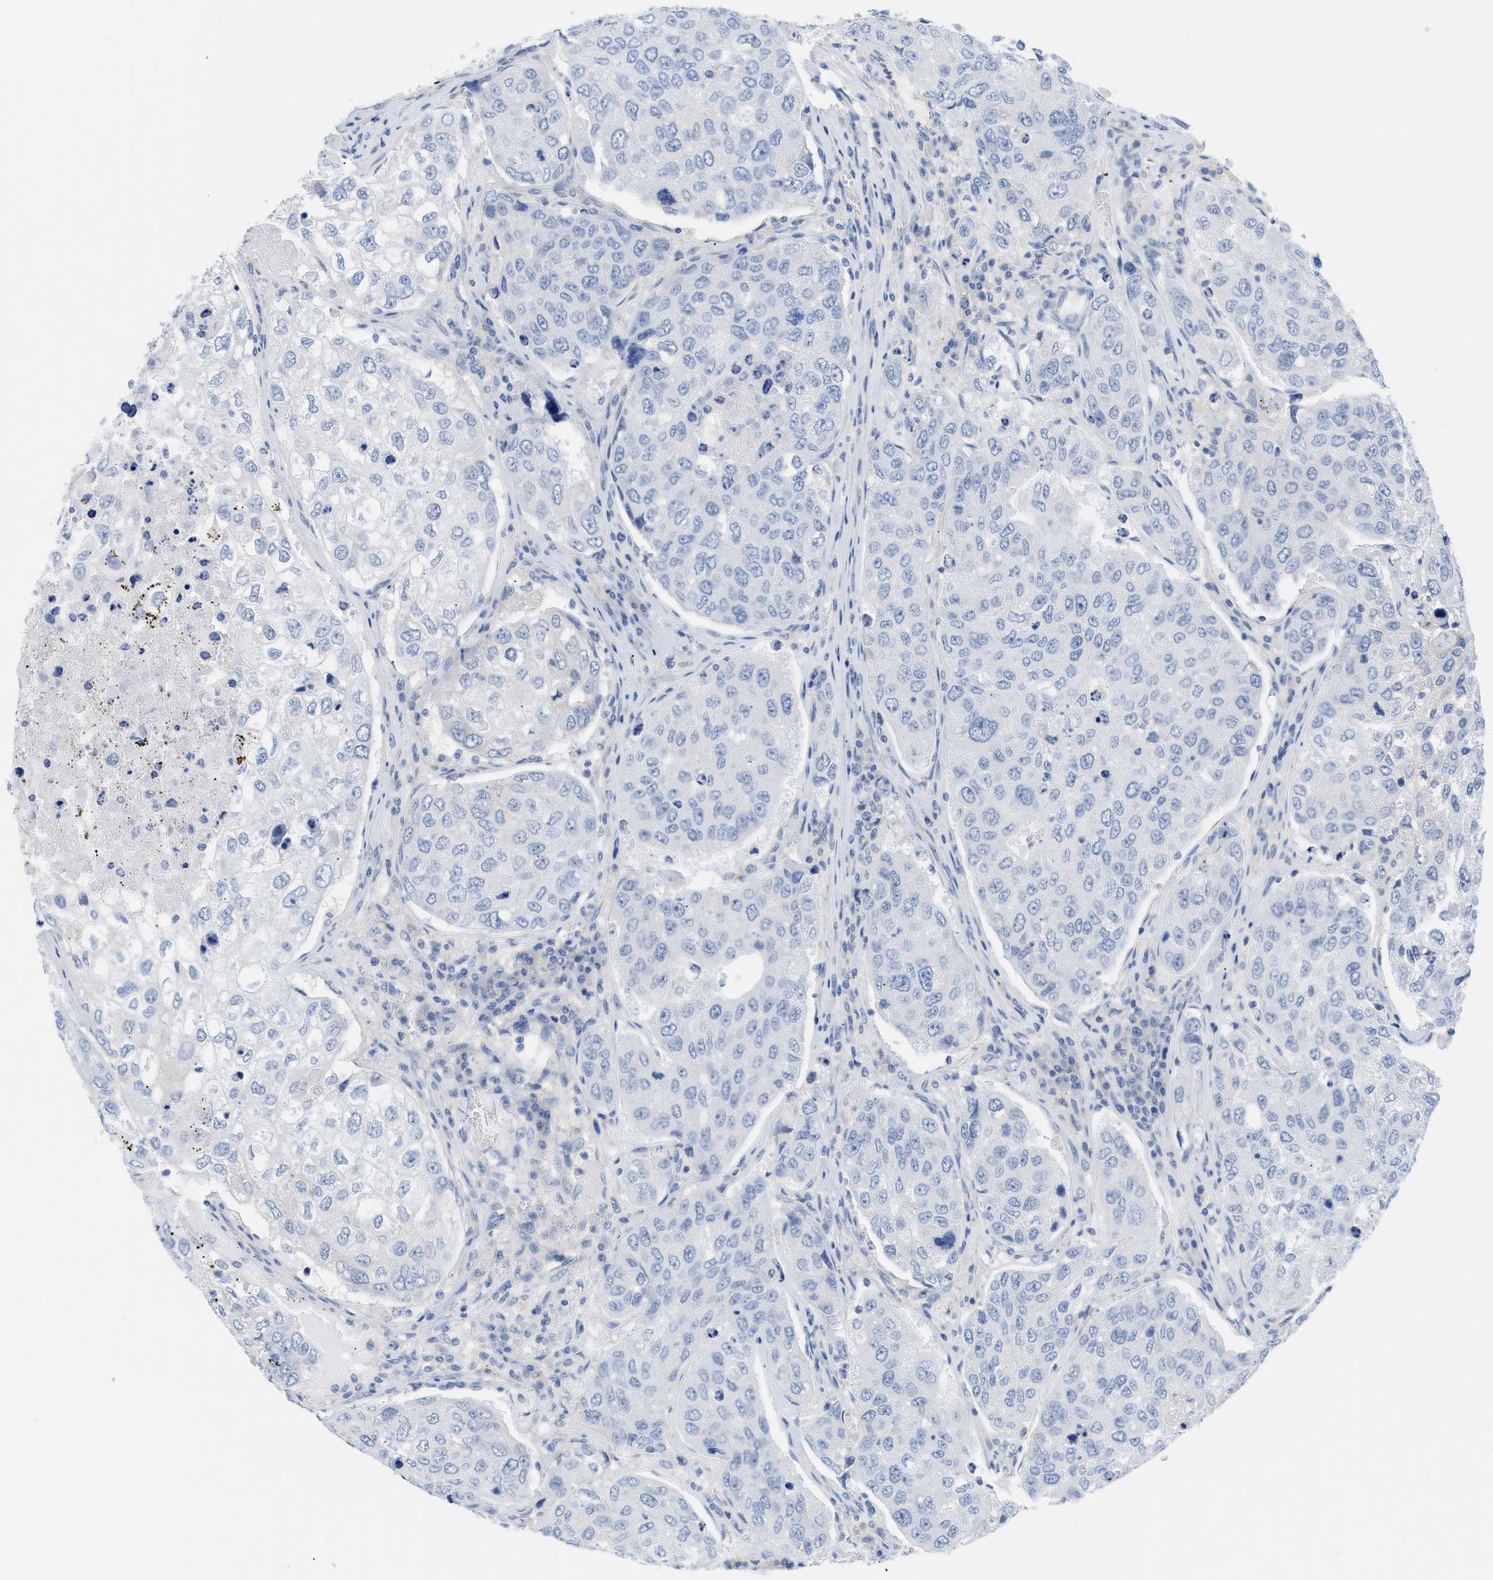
{"staining": {"intensity": "negative", "quantity": "none", "location": "none"}, "tissue": "urothelial cancer", "cell_type": "Tumor cells", "image_type": "cancer", "snomed": [{"axis": "morphology", "description": "Urothelial carcinoma, High grade"}, {"axis": "topography", "description": "Lymph node"}, {"axis": "topography", "description": "Urinary bladder"}], "caption": "Tumor cells show no significant expression in urothelial cancer.", "gene": "PAPPA", "patient": {"sex": "male", "age": 51}}